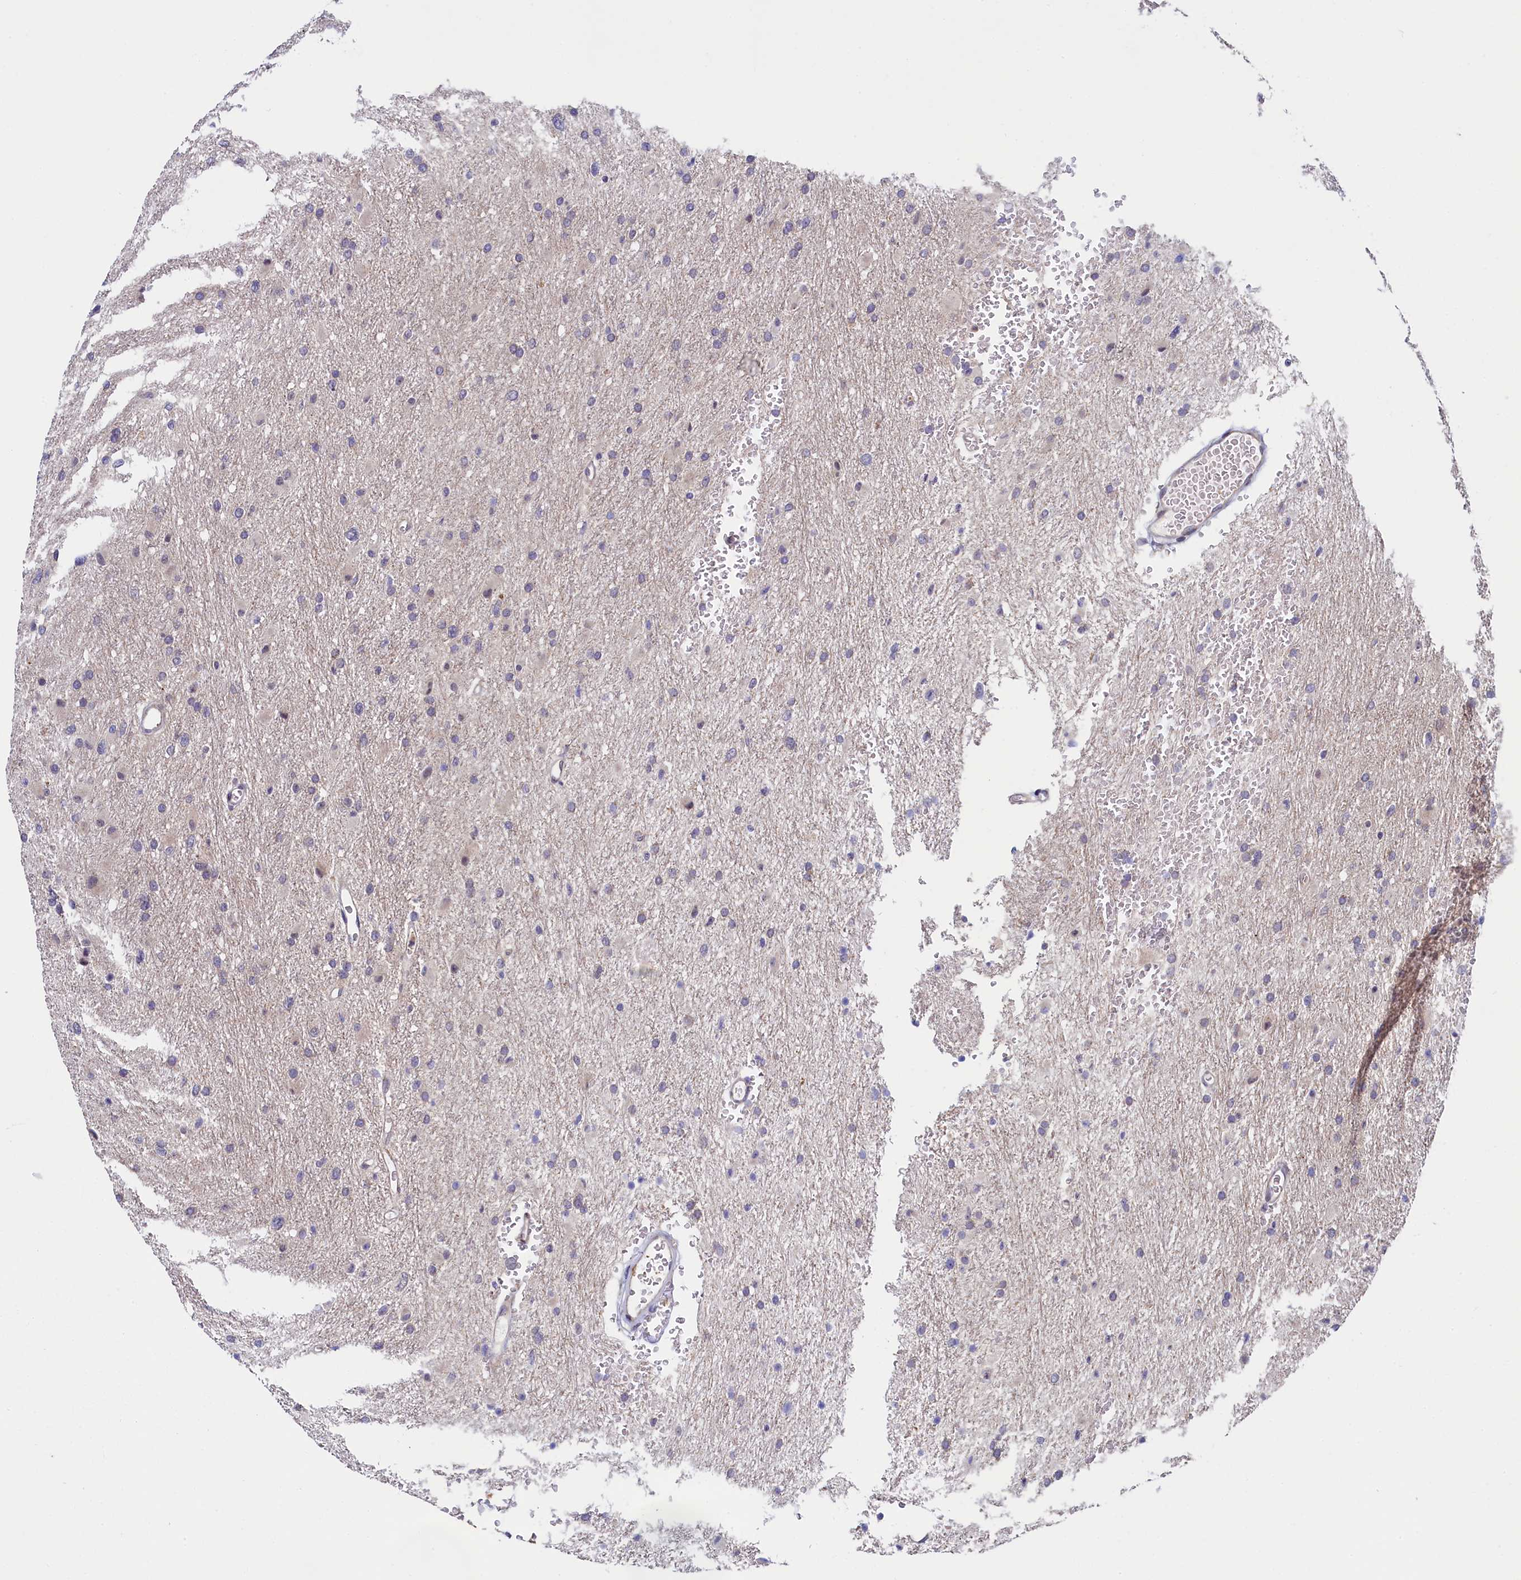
{"staining": {"intensity": "negative", "quantity": "none", "location": "none"}, "tissue": "glioma", "cell_type": "Tumor cells", "image_type": "cancer", "snomed": [{"axis": "morphology", "description": "Glioma, malignant, High grade"}, {"axis": "topography", "description": "Cerebral cortex"}], "caption": "Histopathology image shows no significant protein staining in tumor cells of glioma.", "gene": "PIK3C3", "patient": {"sex": "female", "age": 36}}